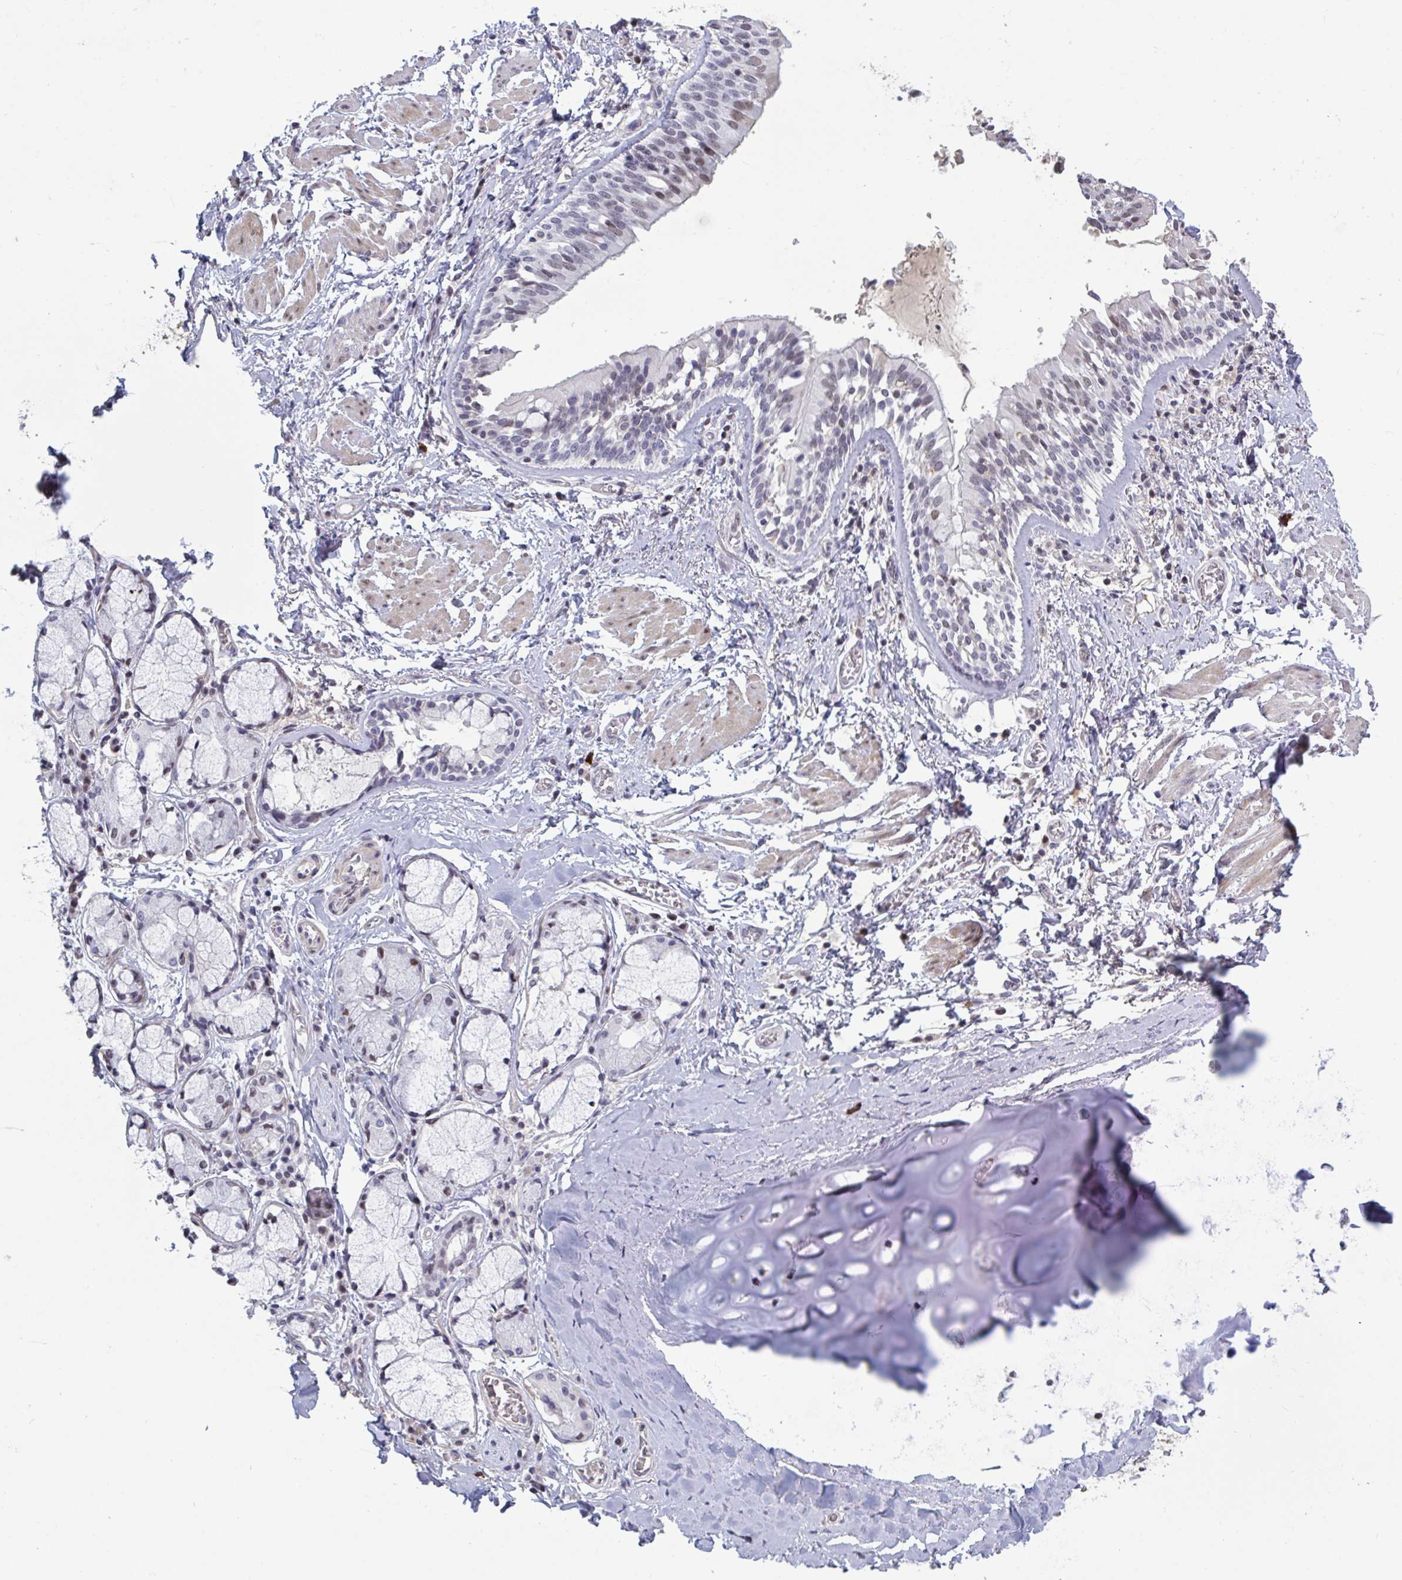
{"staining": {"intensity": "negative", "quantity": "none", "location": "none"}, "tissue": "adipose tissue", "cell_type": "Adipocytes", "image_type": "normal", "snomed": [{"axis": "morphology", "description": "Normal tissue, NOS"}, {"axis": "morphology", "description": "Degeneration, NOS"}, {"axis": "topography", "description": "Cartilage tissue"}, {"axis": "topography", "description": "Lung"}], "caption": "Human adipose tissue stained for a protein using immunohistochemistry shows no expression in adipocytes.", "gene": "BCL7B", "patient": {"sex": "female", "age": 61}}